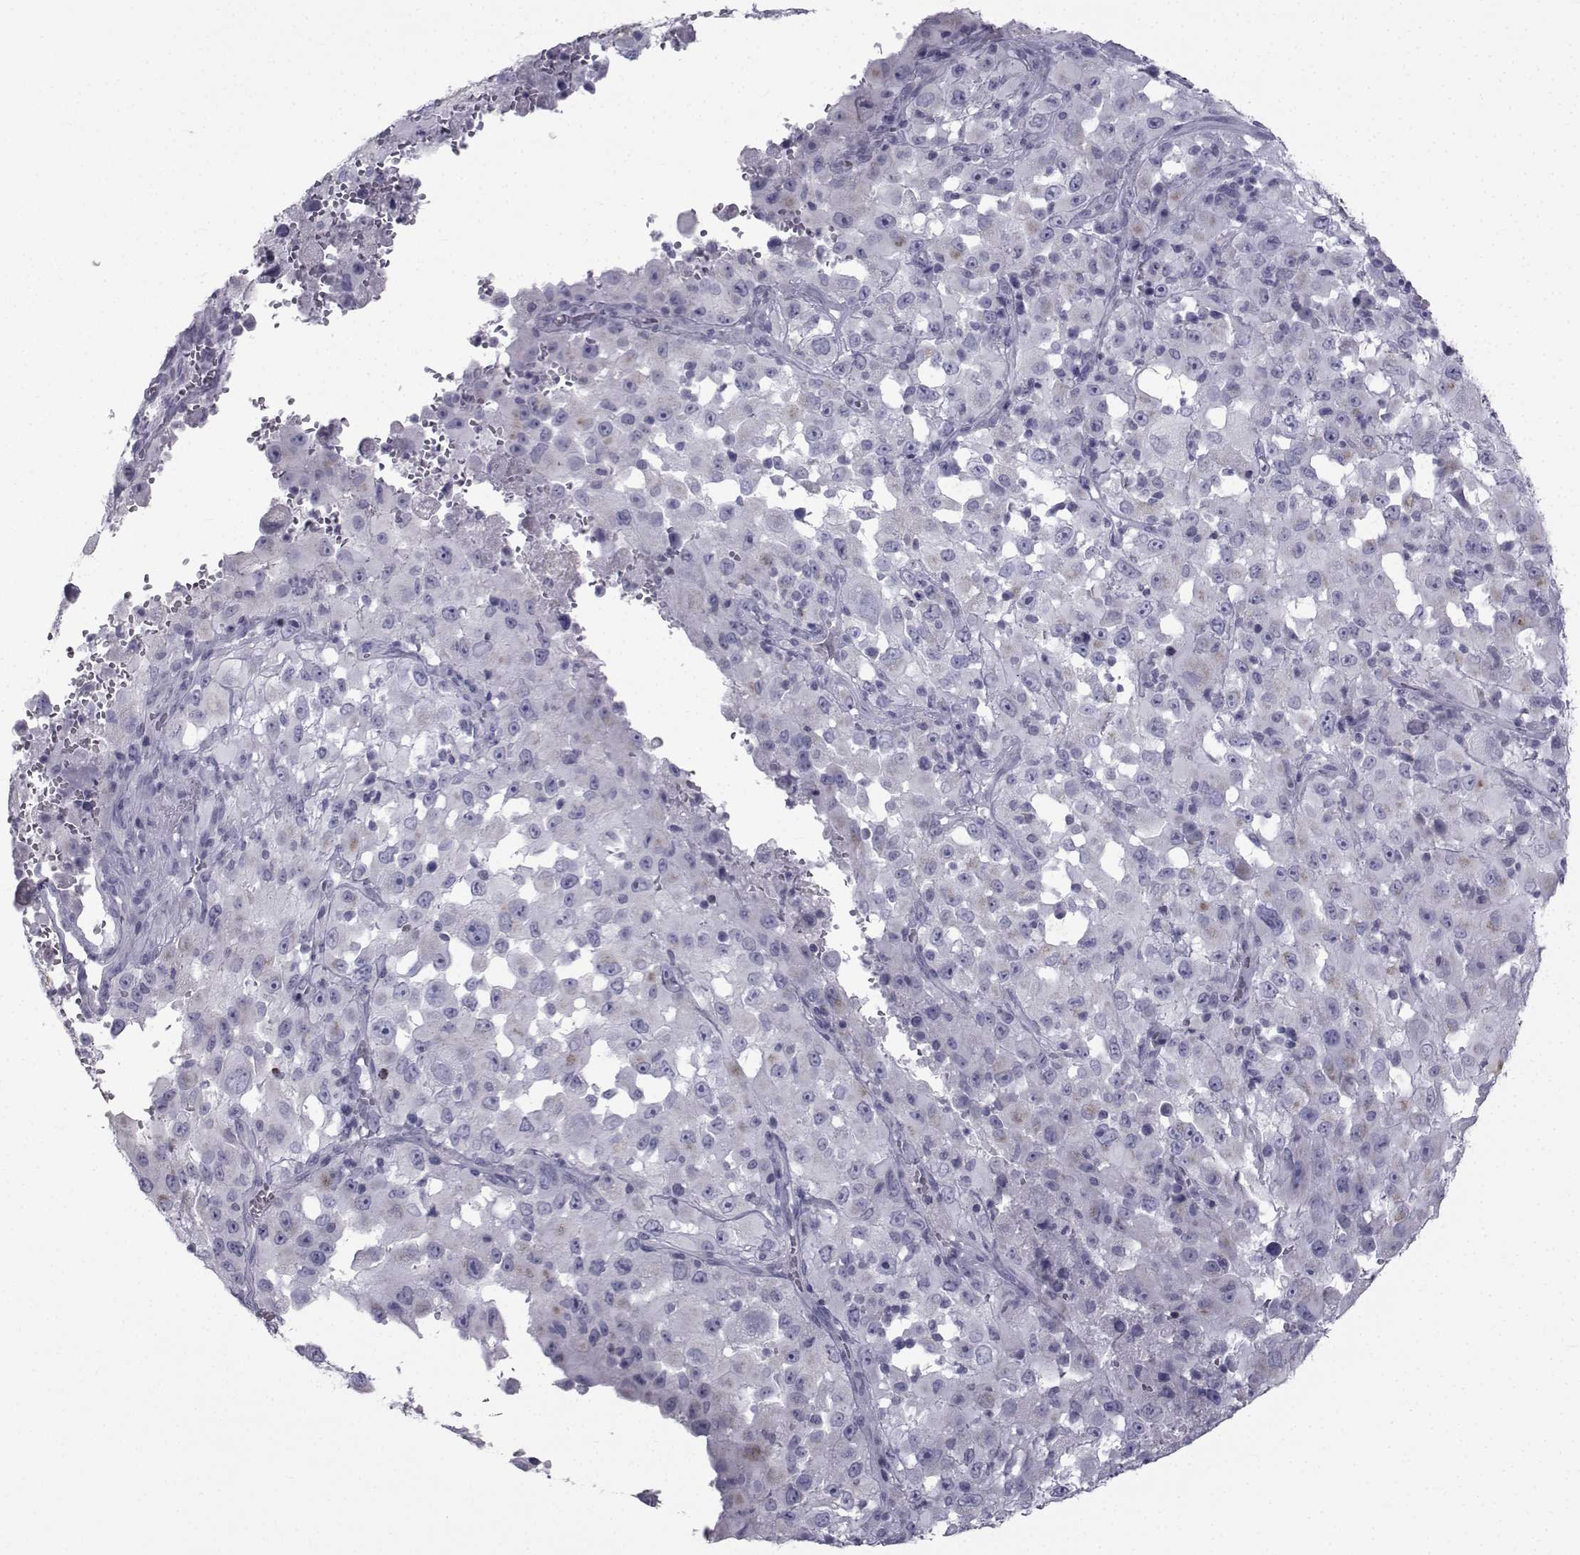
{"staining": {"intensity": "negative", "quantity": "none", "location": "none"}, "tissue": "melanoma", "cell_type": "Tumor cells", "image_type": "cancer", "snomed": [{"axis": "morphology", "description": "Malignant melanoma, Metastatic site"}, {"axis": "topography", "description": "Soft tissue"}], "caption": "This is an immunohistochemistry photomicrograph of melanoma. There is no positivity in tumor cells.", "gene": "FDXR", "patient": {"sex": "male", "age": 50}}